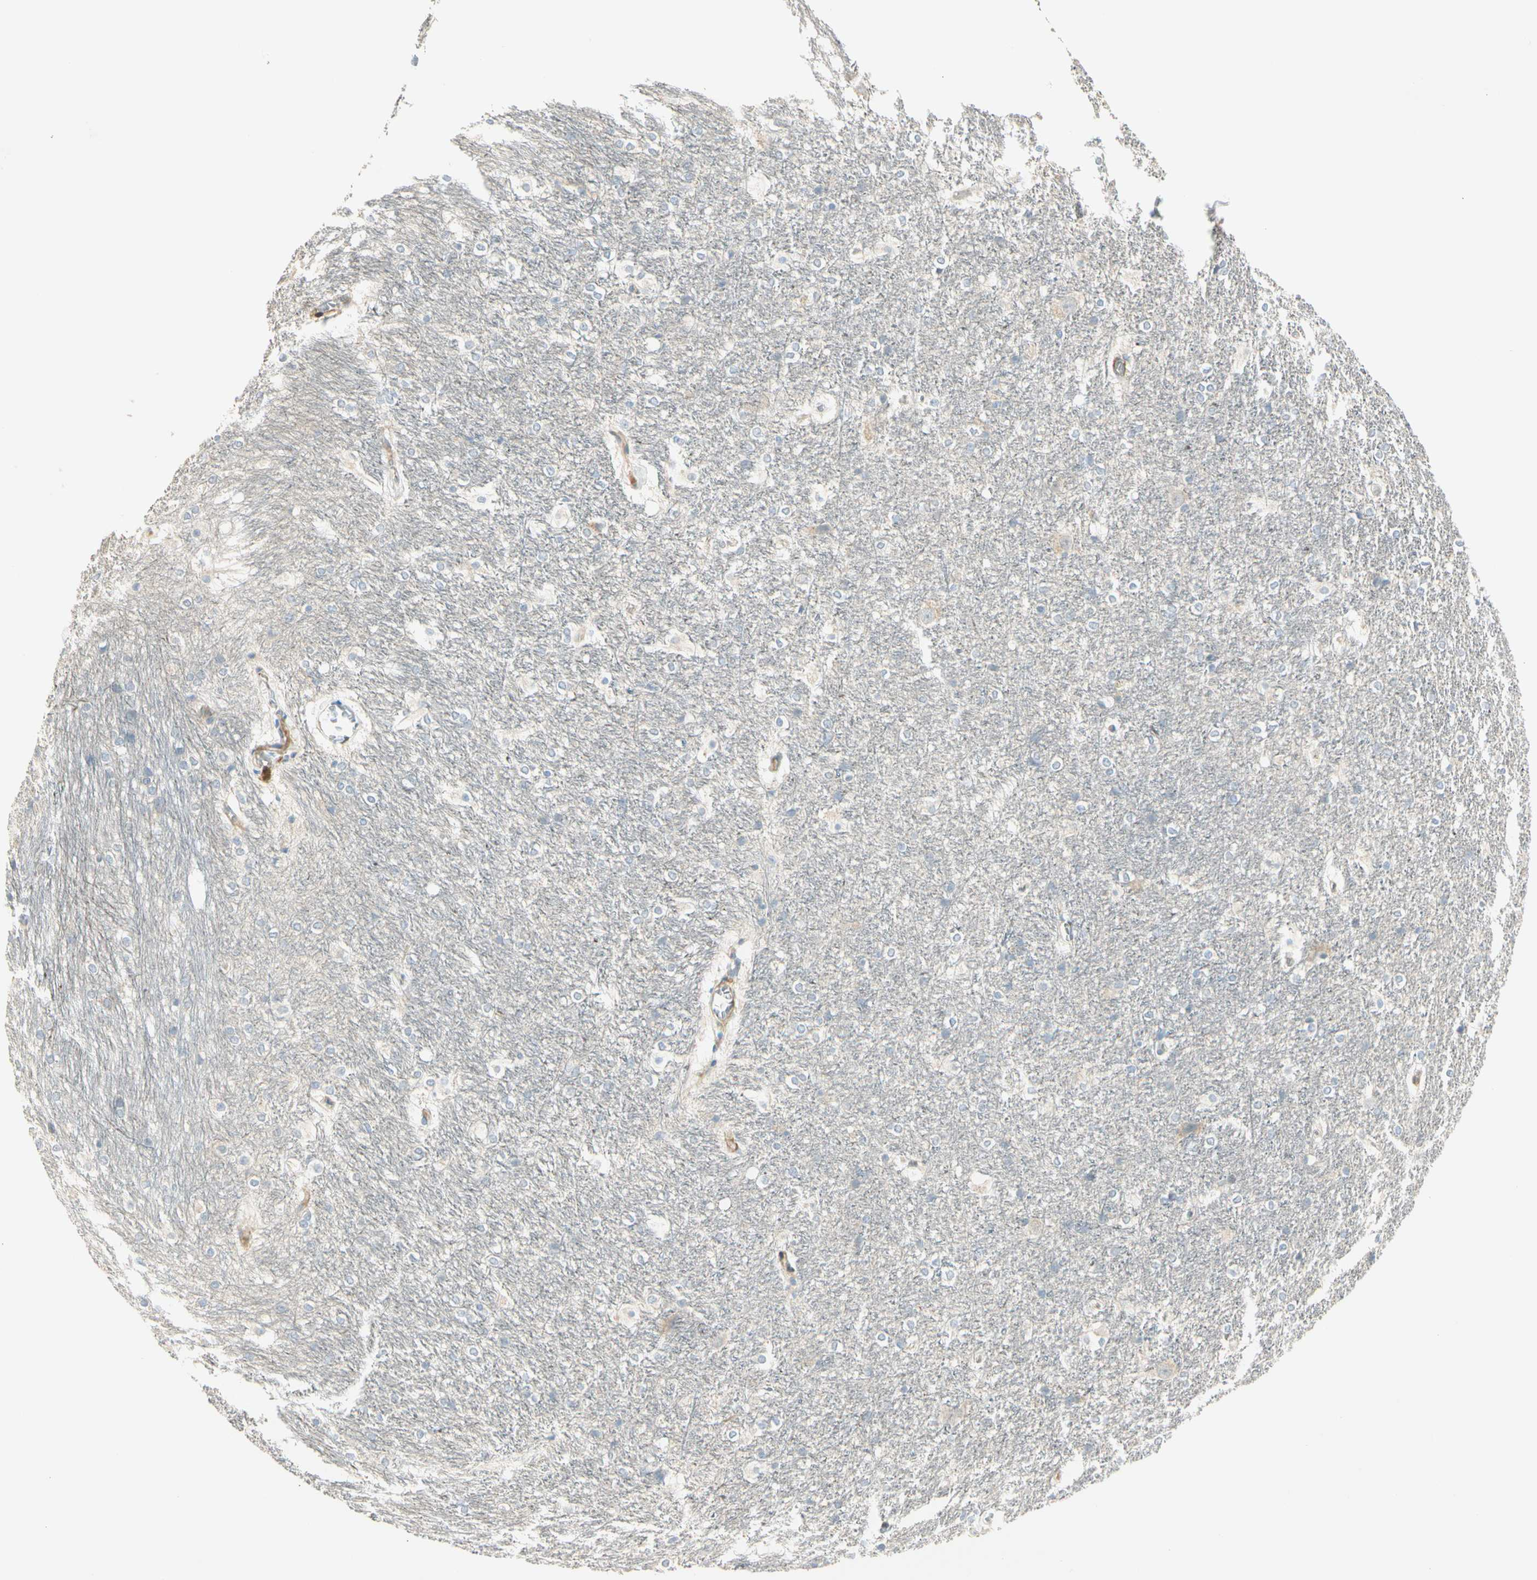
{"staining": {"intensity": "negative", "quantity": "none", "location": "none"}, "tissue": "hippocampus", "cell_type": "Glial cells", "image_type": "normal", "snomed": [{"axis": "morphology", "description": "Normal tissue, NOS"}, {"axis": "topography", "description": "Hippocampus"}], "caption": "IHC photomicrograph of benign hippocampus stained for a protein (brown), which displays no positivity in glial cells. (Immunohistochemistry, brightfield microscopy, high magnification).", "gene": "ADGRA3", "patient": {"sex": "female", "age": 19}}